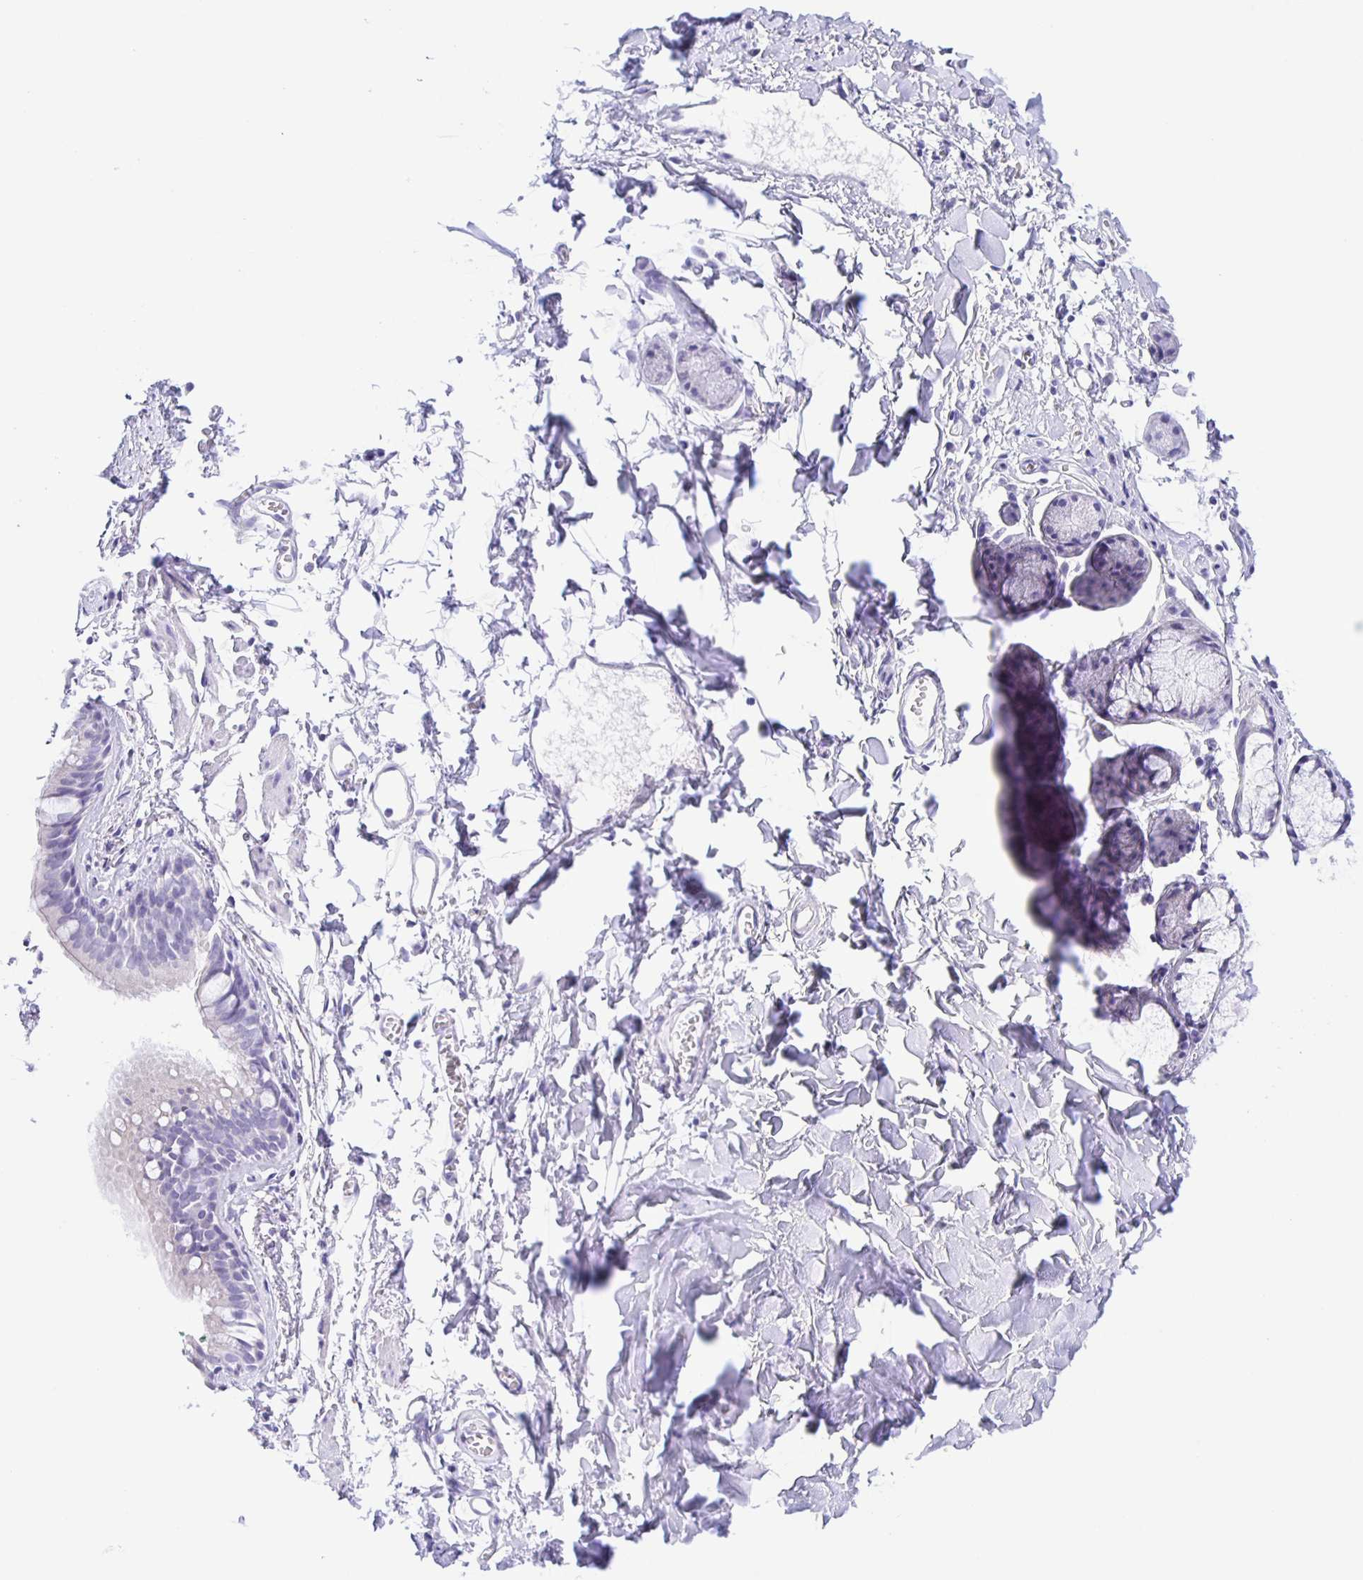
{"staining": {"intensity": "negative", "quantity": "none", "location": "none"}, "tissue": "bronchus", "cell_type": "Respiratory epithelial cells", "image_type": "normal", "snomed": [{"axis": "morphology", "description": "Normal tissue, NOS"}, {"axis": "topography", "description": "Cartilage tissue"}, {"axis": "topography", "description": "Bronchus"}], "caption": "The histopathology image demonstrates no staining of respiratory epithelial cells in normal bronchus. (DAB (3,3'-diaminobenzidine) immunohistochemistry (IHC) with hematoxylin counter stain).", "gene": "TGIF2LX", "patient": {"sex": "female", "age": 59}}